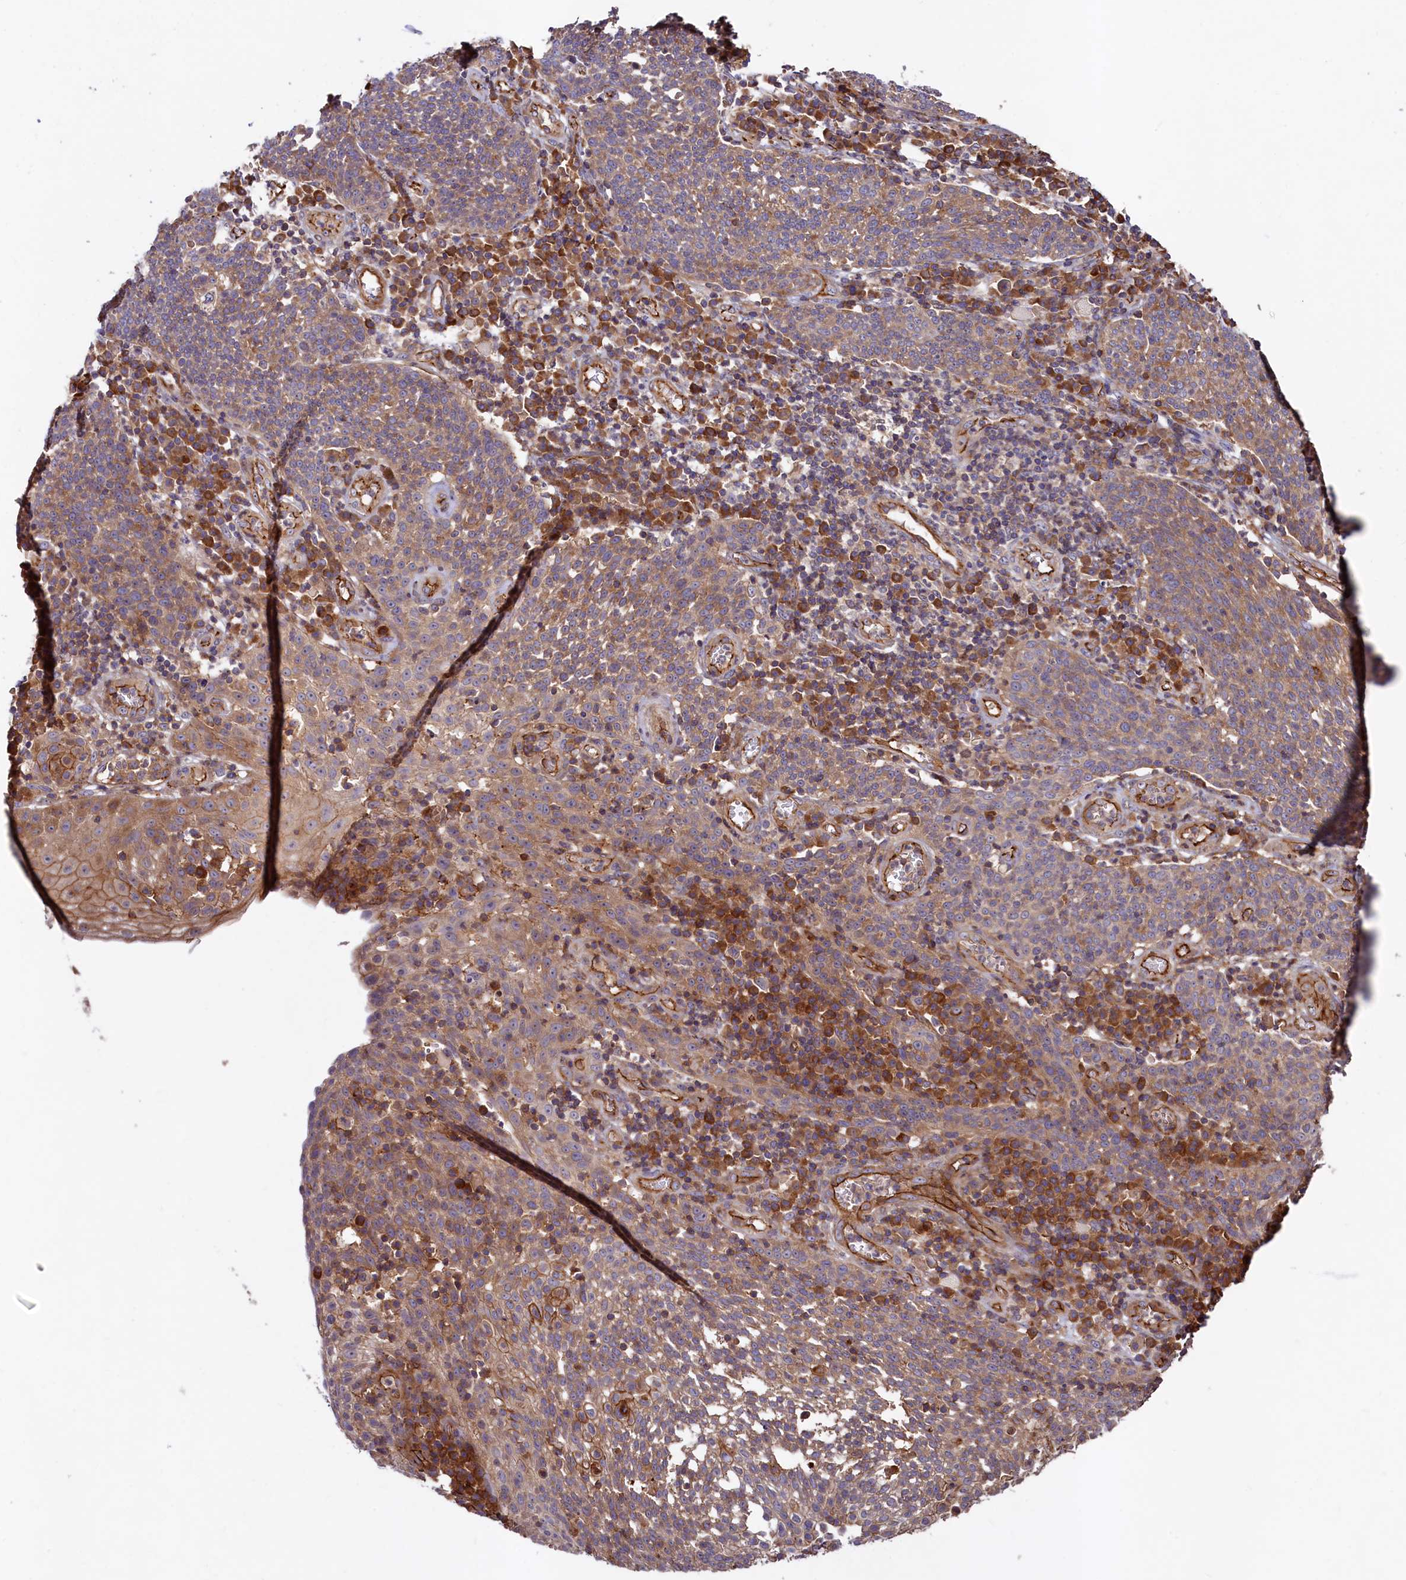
{"staining": {"intensity": "moderate", "quantity": "25%-75%", "location": "cytoplasmic/membranous"}, "tissue": "cervical cancer", "cell_type": "Tumor cells", "image_type": "cancer", "snomed": [{"axis": "morphology", "description": "Squamous cell carcinoma, NOS"}, {"axis": "topography", "description": "Cervix"}], "caption": "The photomicrograph demonstrates staining of cervical cancer, revealing moderate cytoplasmic/membranous protein positivity (brown color) within tumor cells.", "gene": "KLHDC4", "patient": {"sex": "female", "age": 34}}